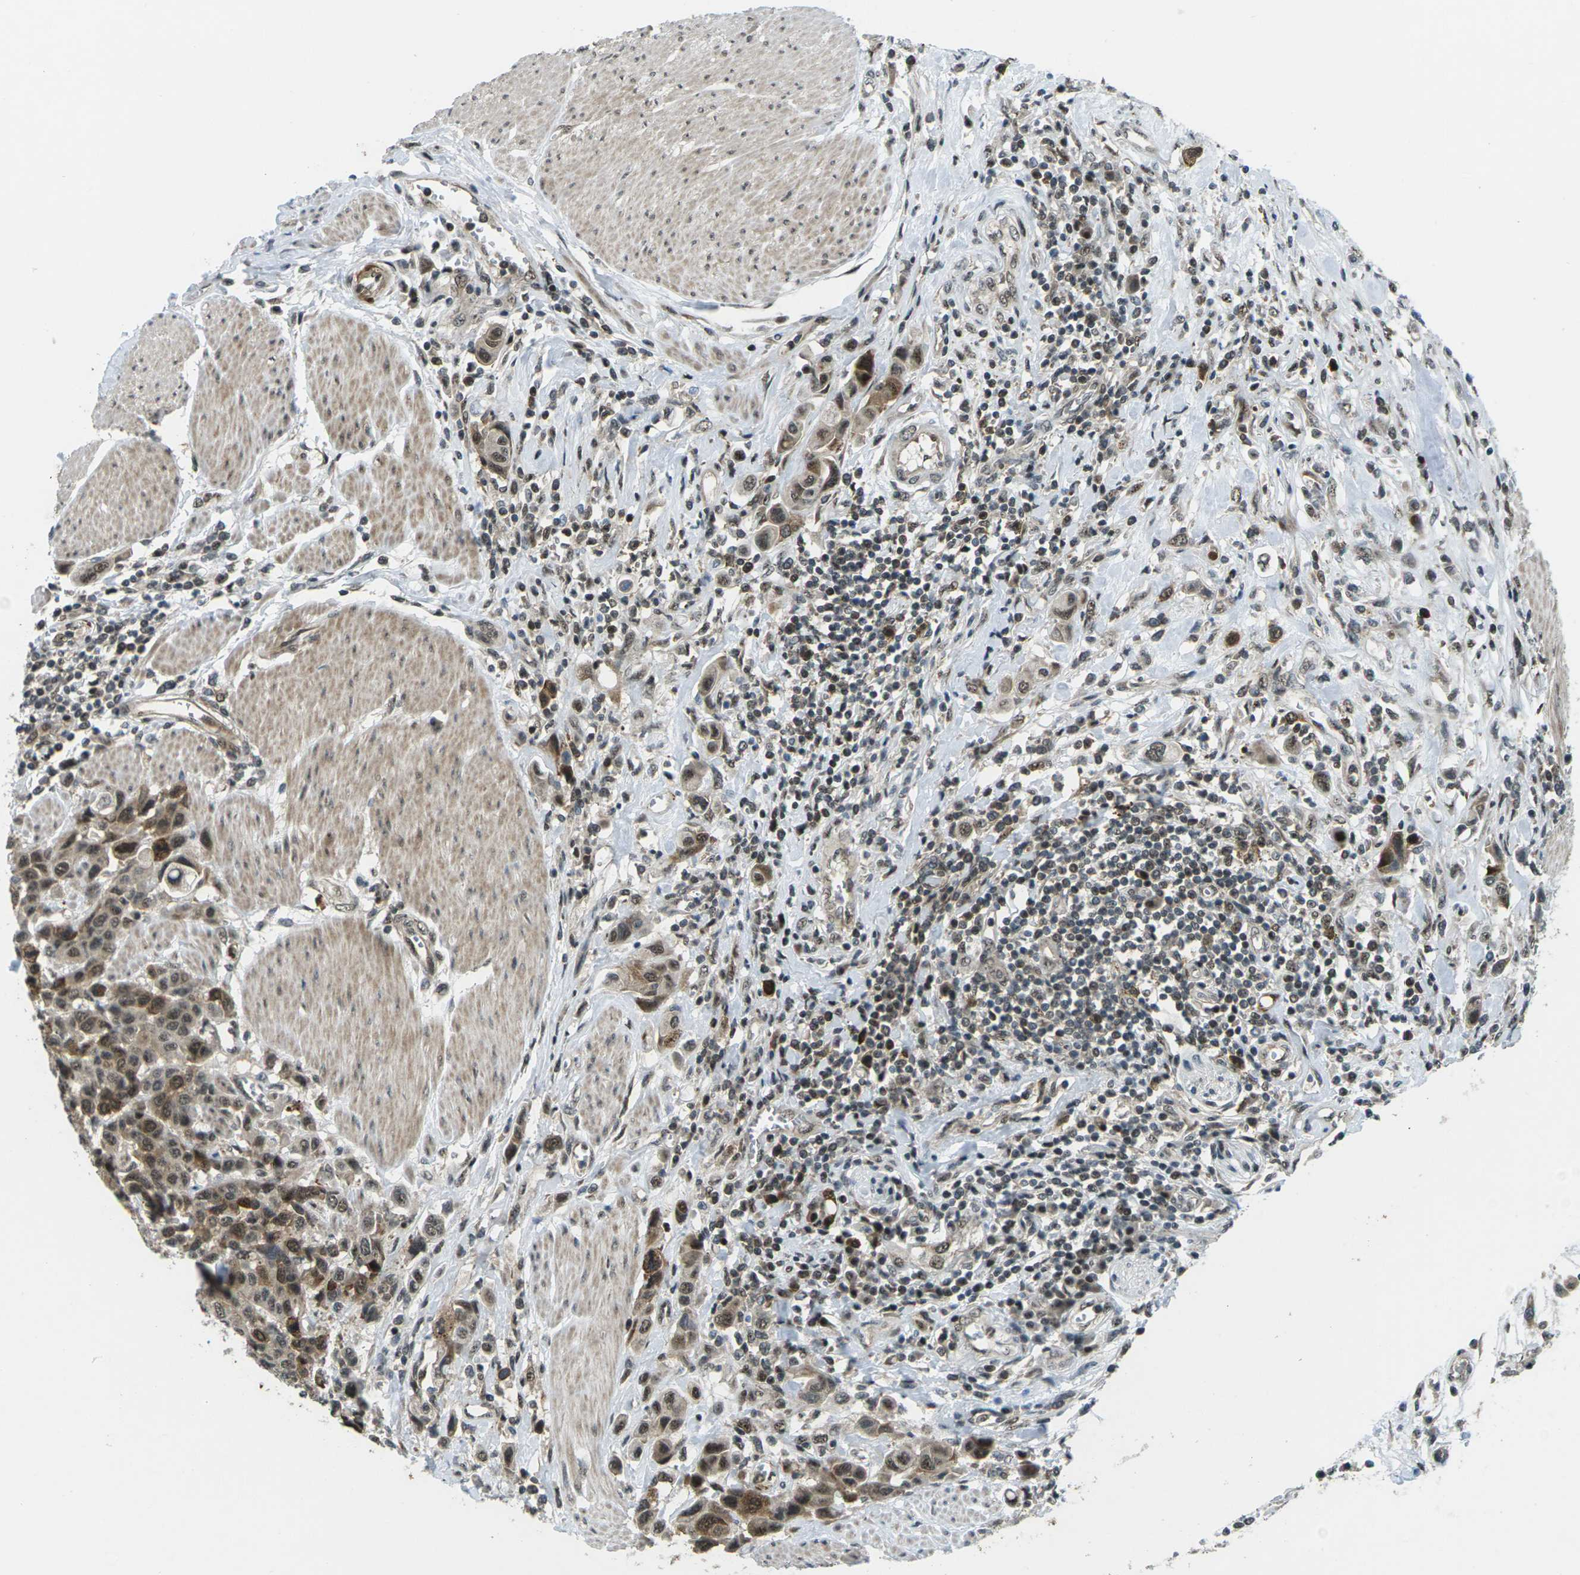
{"staining": {"intensity": "moderate", "quantity": ">75%", "location": "cytoplasmic/membranous,nuclear"}, "tissue": "urothelial cancer", "cell_type": "Tumor cells", "image_type": "cancer", "snomed": [{"axis": "morphology", "description": "Urothelial carcinoma, High grade"}, {"axis": "topography", "description": "Urinary bladder"}], "caption": "The image demonstrates staining of urothelial cancer, revealing moderate cytoplasmic/membranous and nuclear protein positivity (brown color) within tumor cells.", "gene": "UBE2S", "patient": {"sex": "male", "age": 50}}